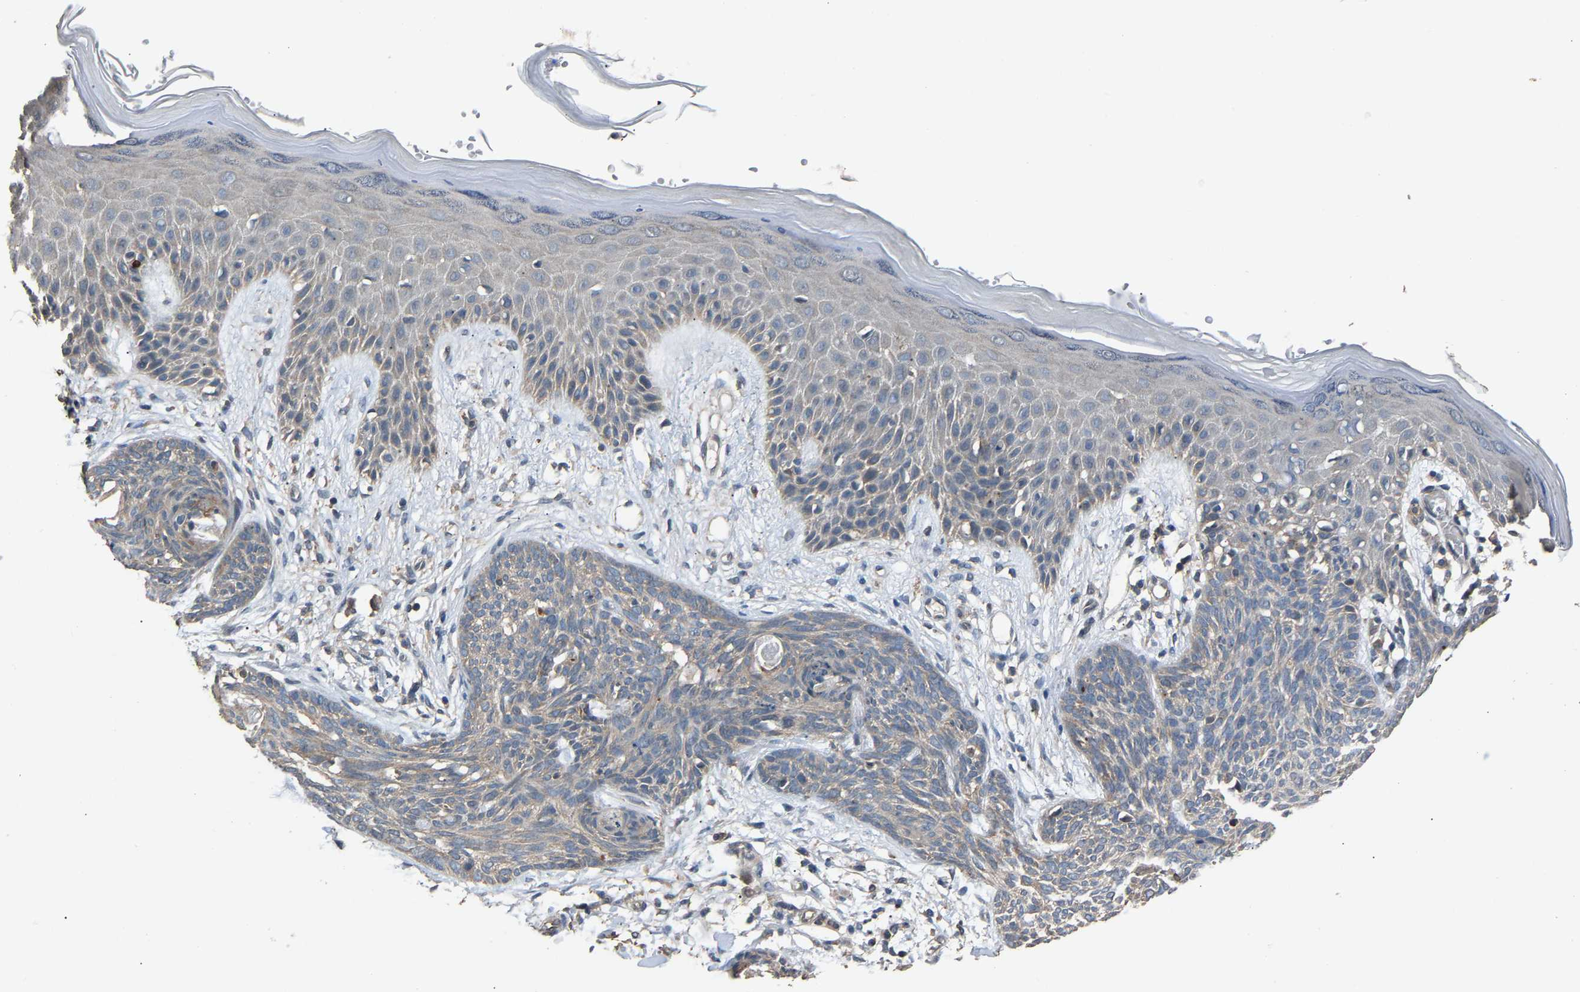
{"staining": {"intensity": "weak", "quantity": "25%-75%", "location": "cytoplasmic/membranous"}, "tissue": "skin cancer", "cell_type": "Tumor cells", "image_type": "cancer", "snomed": [{"axis": "morphology", "description": "Basal cell carcinoma"}, {"axis": "topography", "description": "Skin"}], "caption": "A micrograph of human skin cancer stained for a protein reveals weak cytoplasmic/membranous brown staining in tumor cells.", "gene": "ABCC9", "patient": {"sex": "female", "age": 59}}